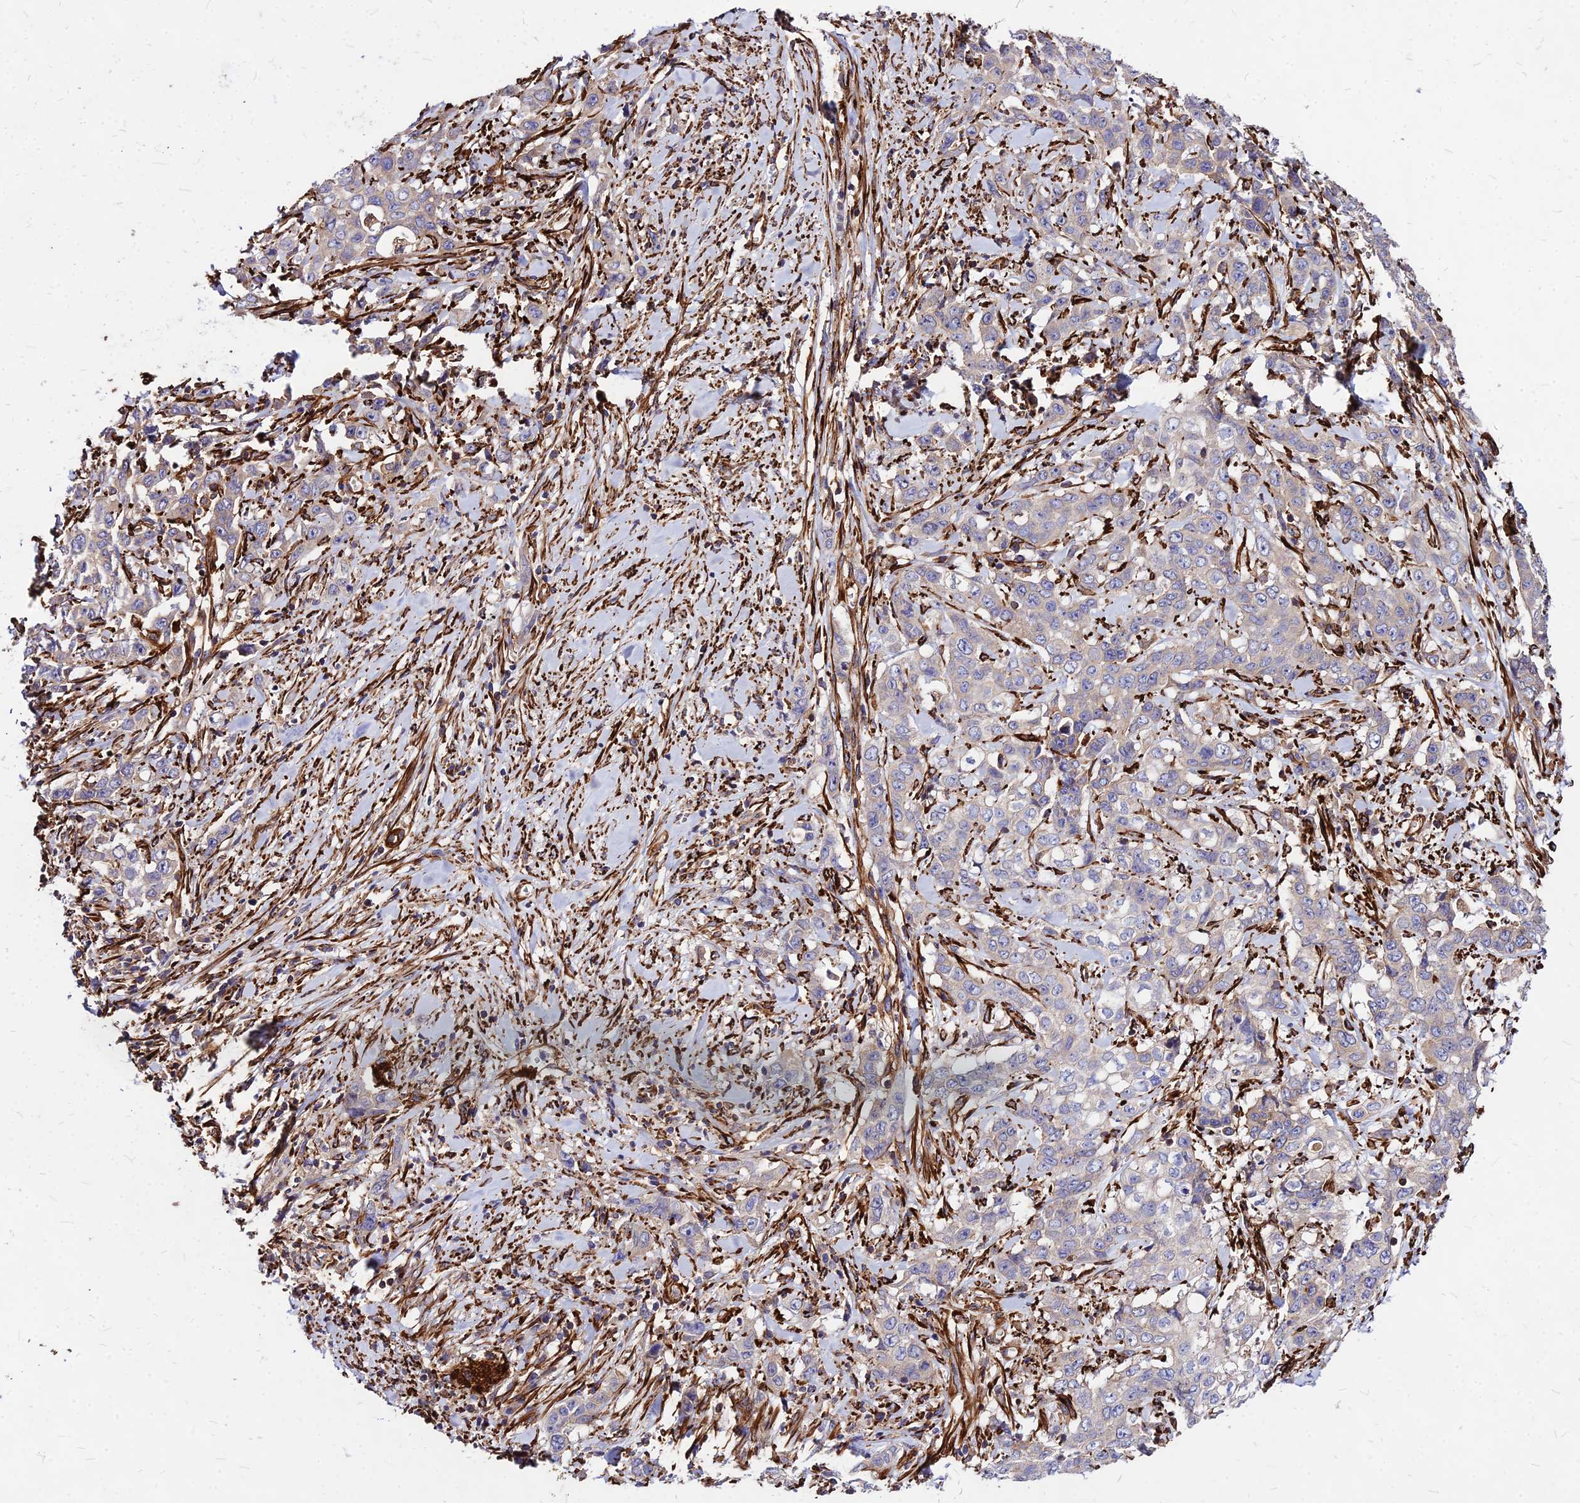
{"staining": {"intensity": "negative", "quantity": "none", "location": "none"}, "tissue": "stomach cancer", "cell_type": "Tumor cells", "image_type": "cancer", "snomed": [{"axis": "morphology", "description": "Adenocarcinoma, NOS"}, {"axis": "topography", "description": "Stomach, upper"}], "caption": "Immunohistochemistry (IHC) image of human stomach cancer stained for a protein (brown), which demonstrates no positivity in tumor cells. (DAB immunohistochemistry (IHC) visualized using brightfield microscopy, high magnification).", "gene": "EFCC1", "patient": {"sex": "male", "age": 62}}